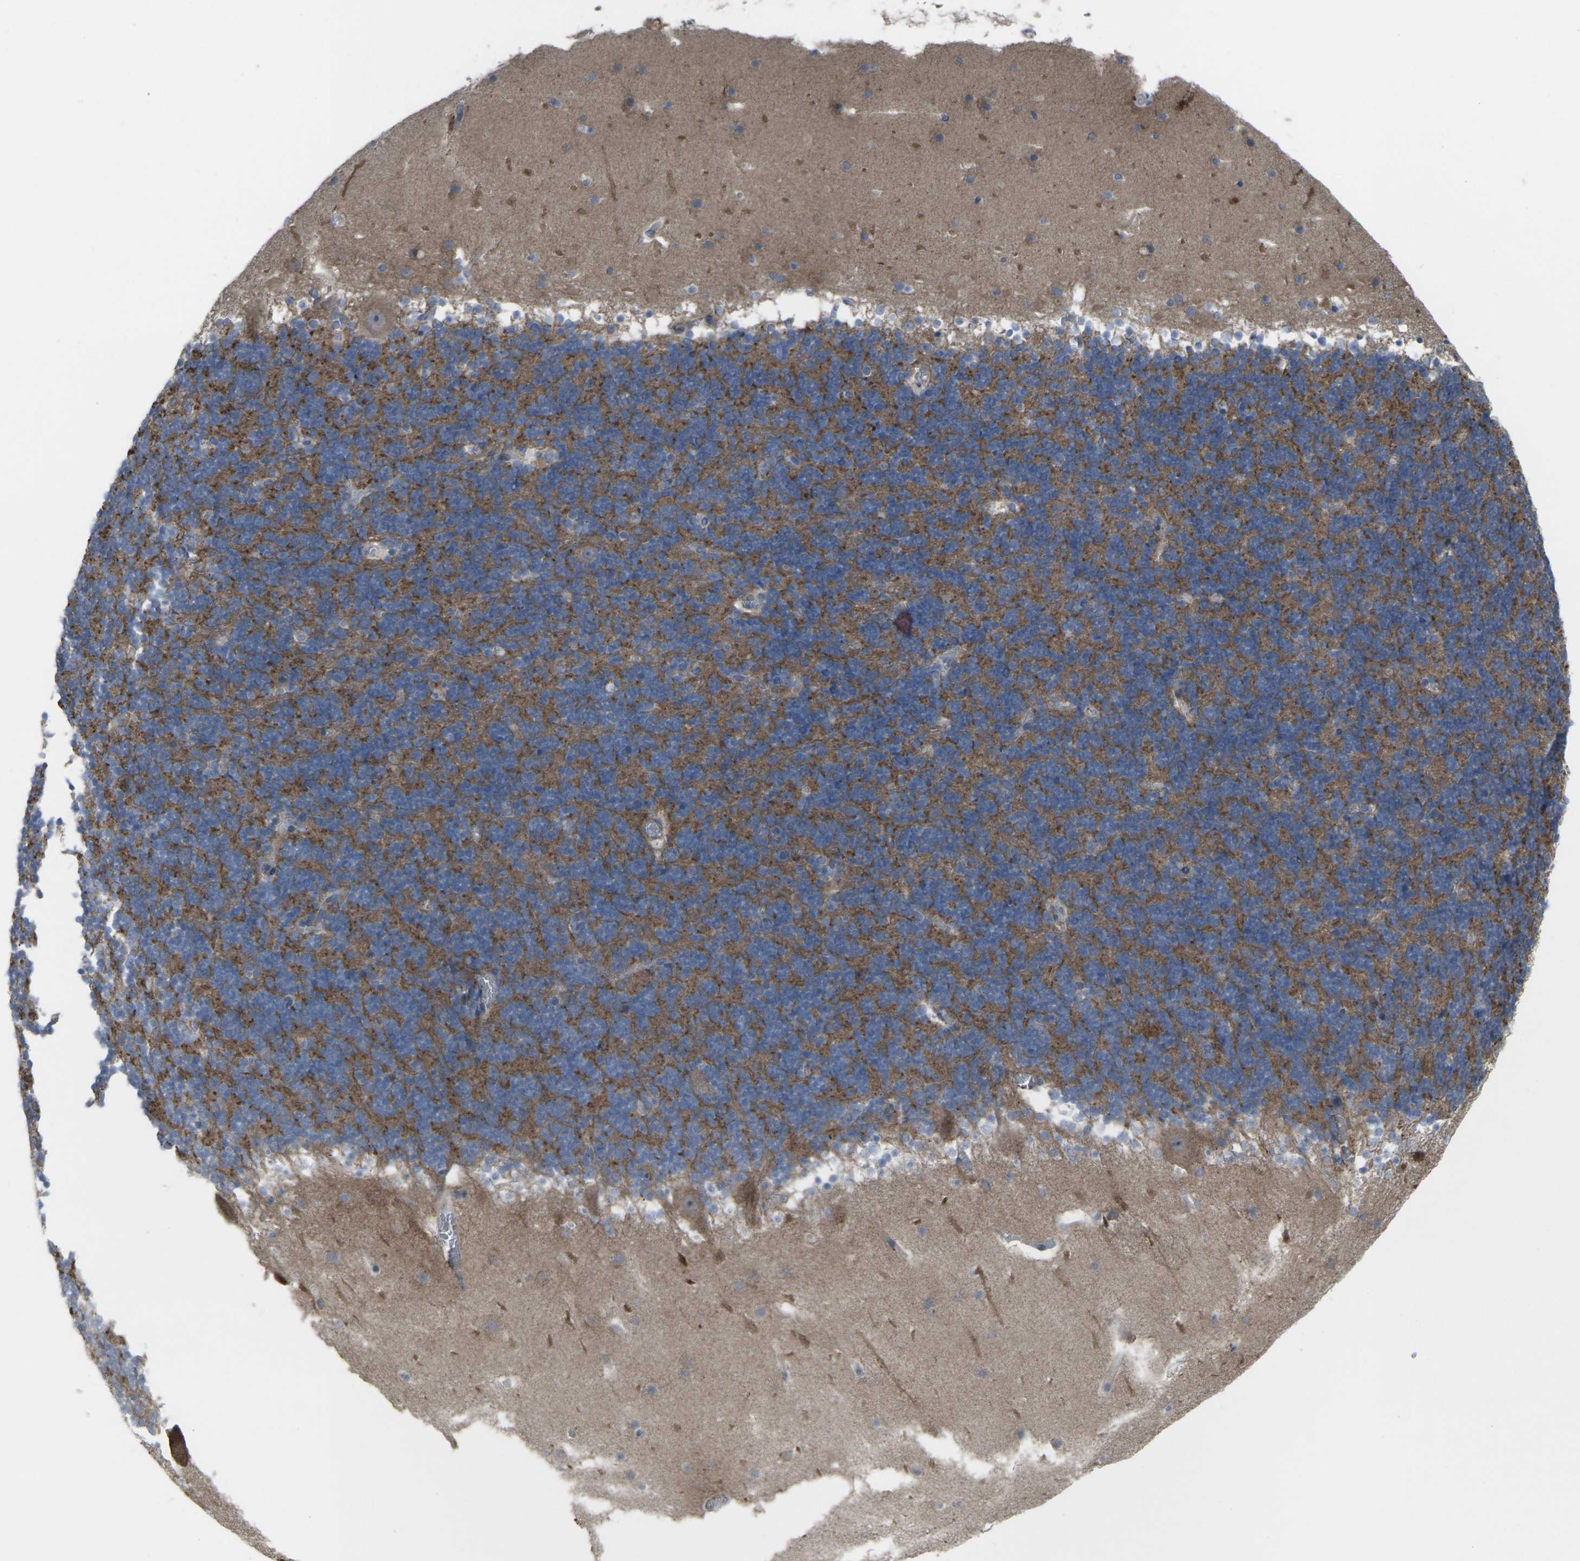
{"staining": {"intensity": "moderate", "quantity": ">75%", "location": "cytoplasmic/membranous"}, "tissue": "cerebellum", "cell_type": "Cells in granular layer", "image_type": "normal", "snomed": [{"axis": "morphology", "description": "Normal tissue, NOS"}, {"axis": "topography", "description": "Cerebellum"}], "caption": "Immunohistochemistry photomicrograph of unremarkable cerebellum stained for a protein (brown), which exhibits medium levels of moderate cytoplasmic/membranous staining in approximately >75% of cells in granular layer.", "gene": "CCR10", "patient": {"sex": "male", "age": 45}}